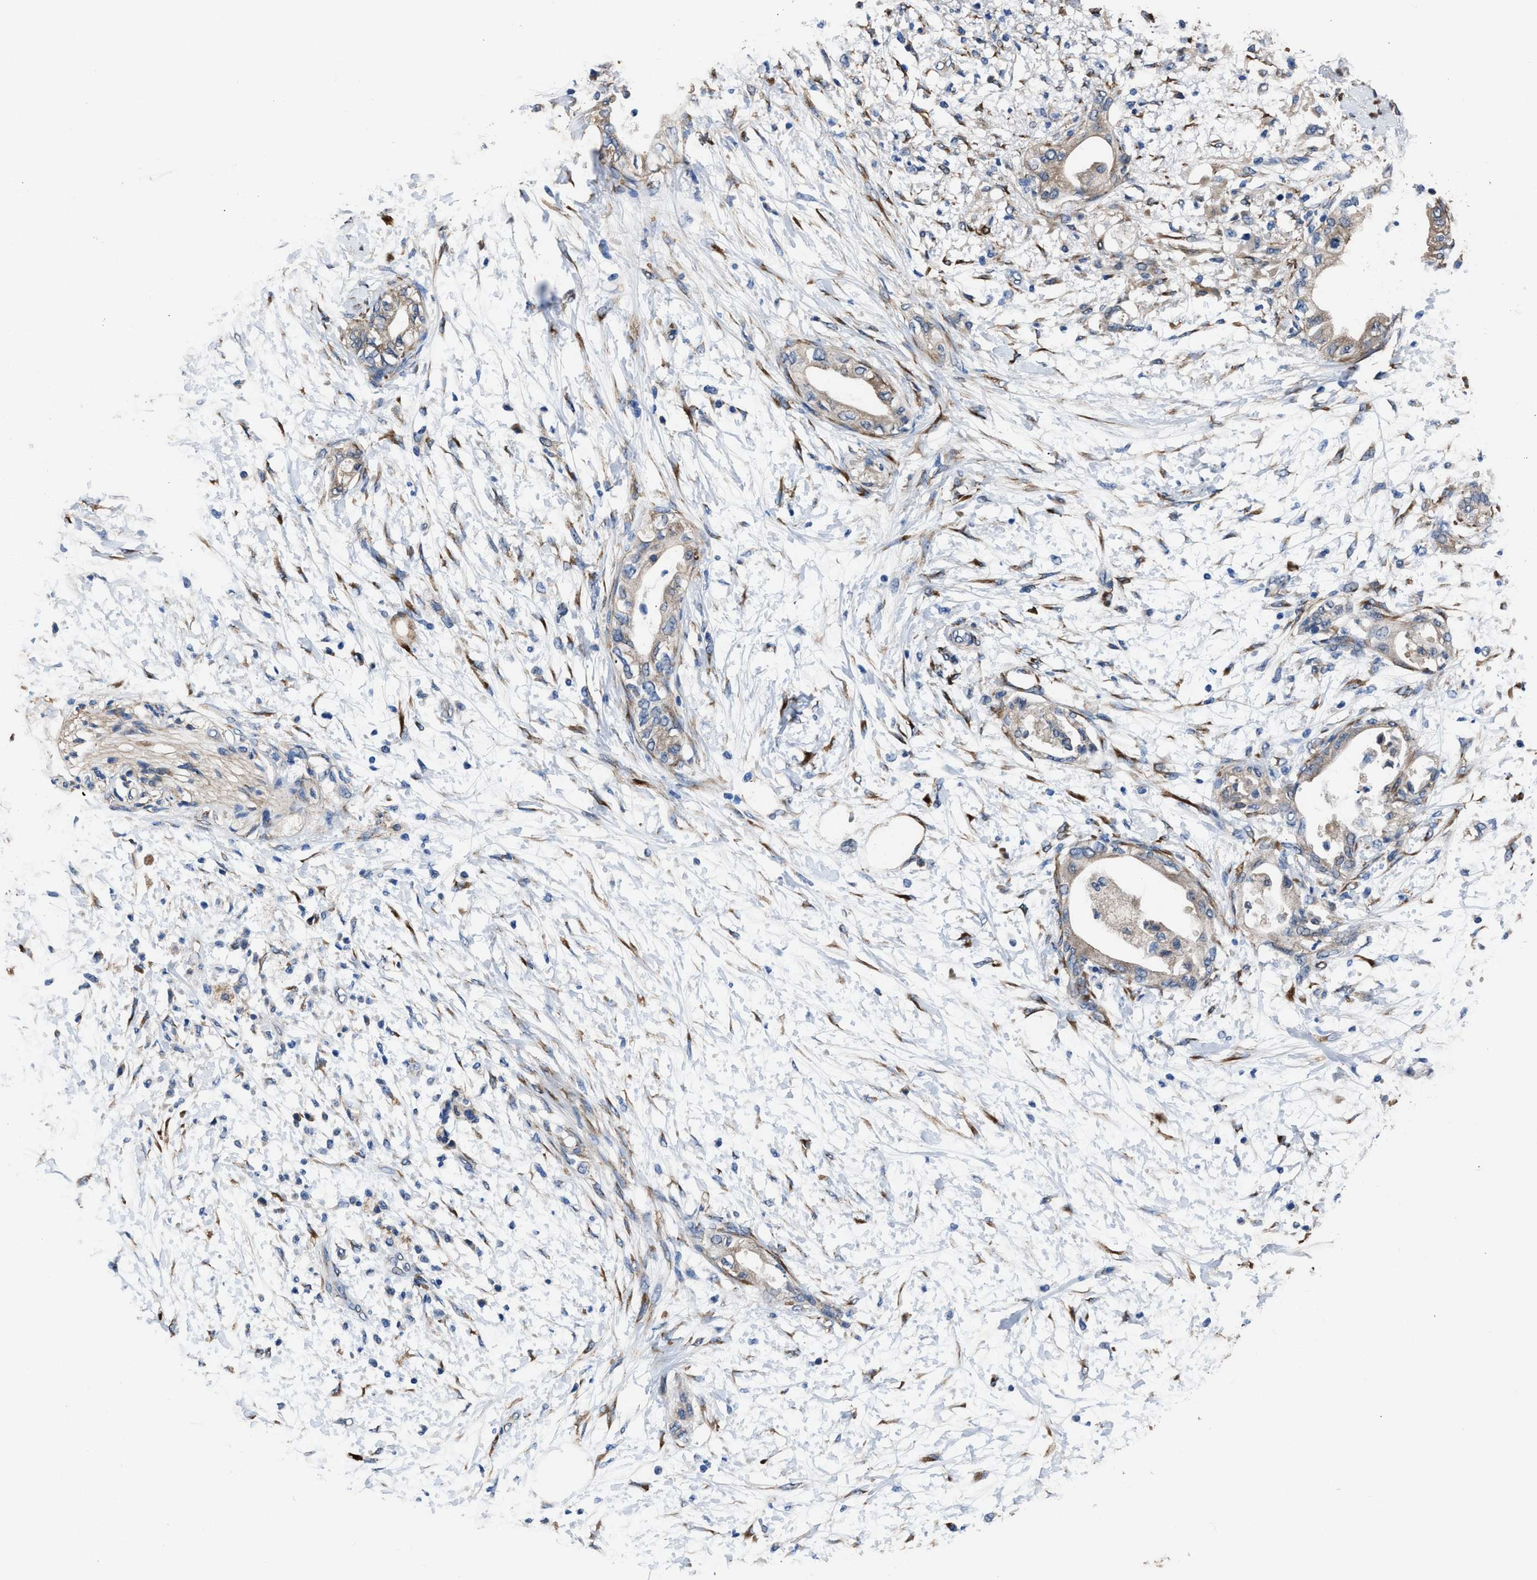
{"staining": {"intensity": "moderate", "quantity": "25%-75%", "location": "cytoplasmic/membranous"}, "tissue": "adipose tissue", "cell_type": "Adipocytes", "image_type": "normal", "snomed": [{"axis": "morphology", "description": "Normal tissue, NOS"}, {"axis": "morphology", "description": "Adenocarcinoma, NOS"}, {"axis": "topography", "description": "Duodenum"}, {"axis": "topography", "description": "Peripheral nerve tissue"}], "caption": "Immunohistochemistry (DAB (3,3'-diaminobenzidine)) staining of normal adipose tissue reveals moderate cytoplasmic/membranous protein staining in approximately 25%-75% of adipocytes.", "gene": "IDNK", "patient": {"sex": "female", "age": 60}}